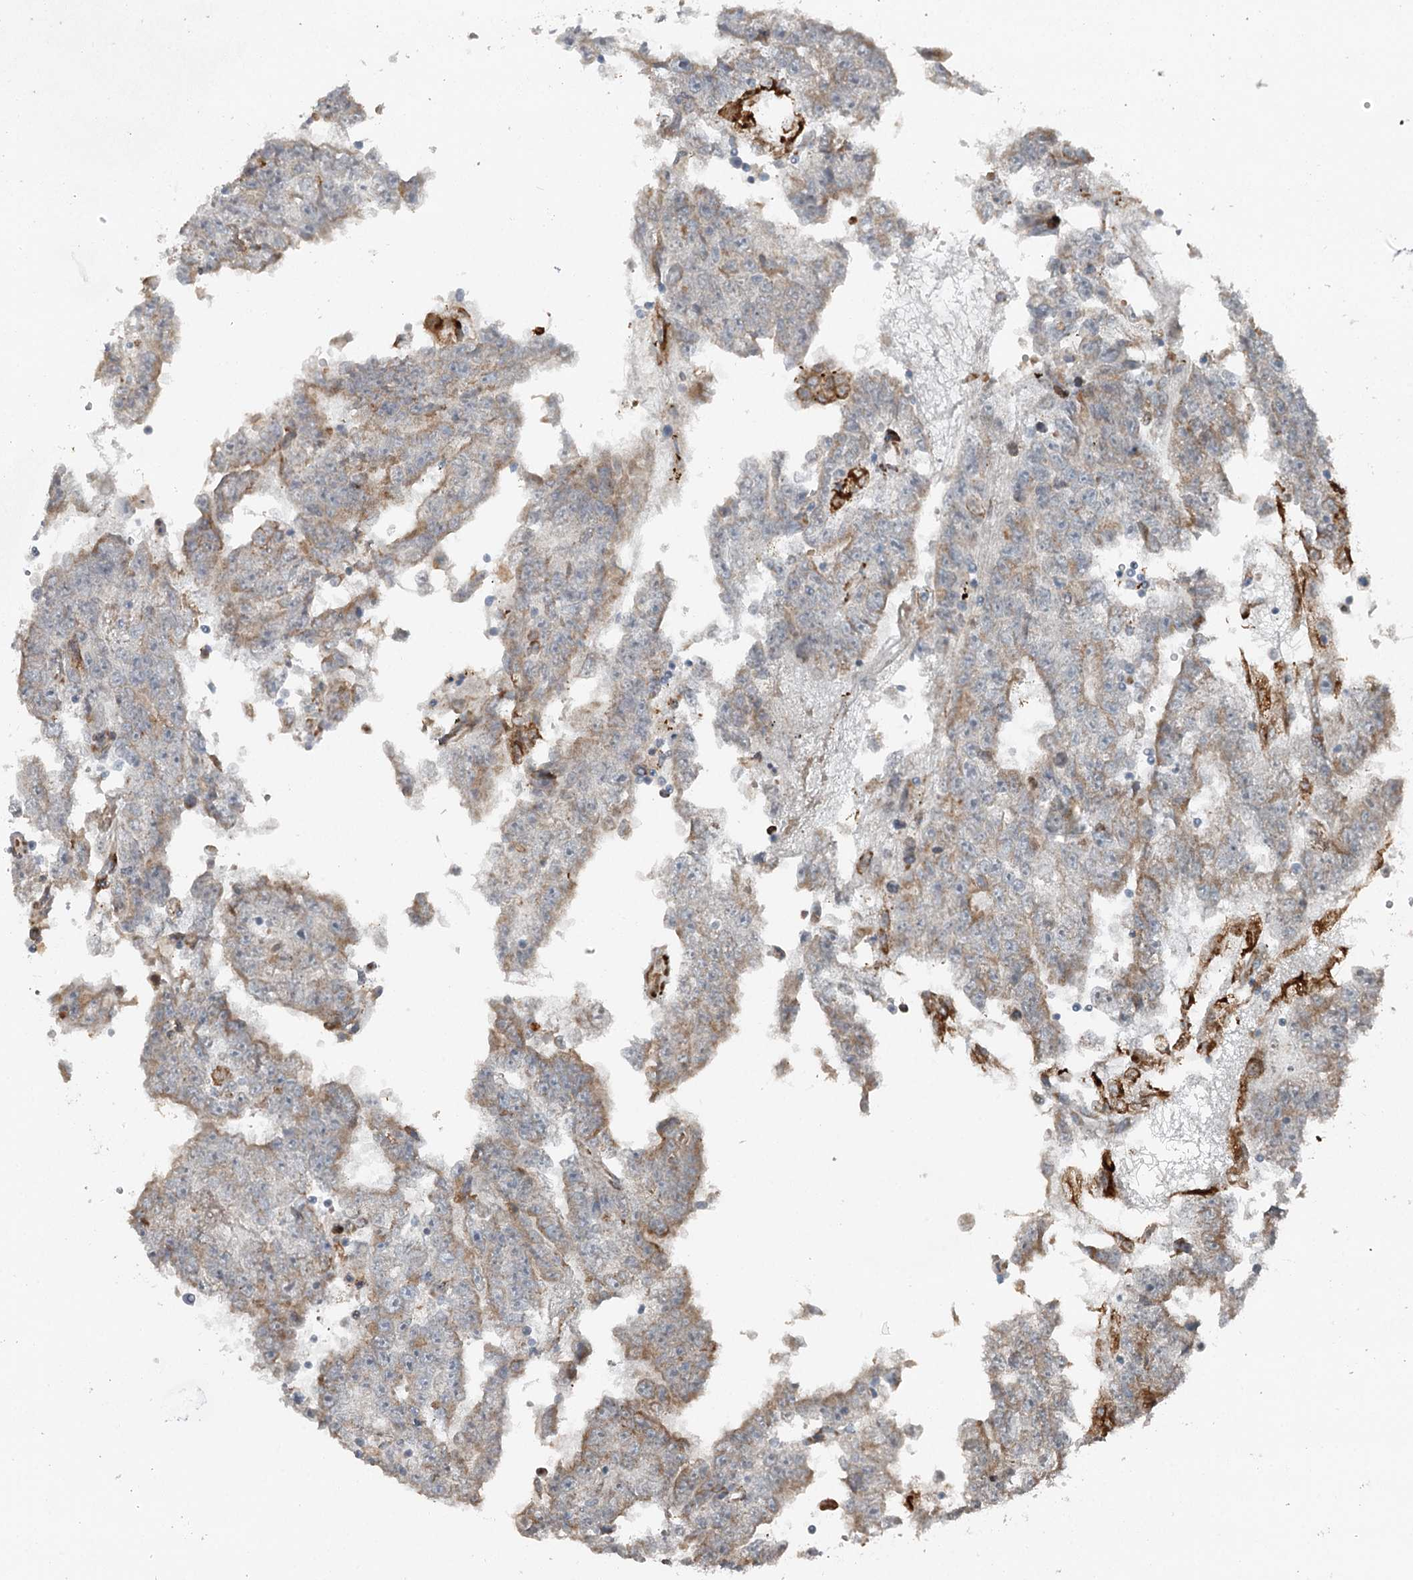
{"staining": {"intensity": "weak", "quantity": "25%-75%", "location": "cytoplasmic/membranous"}, "tissue": "testis cancer", "cell_type": "Tumor cells", "image_type": "cancer", "snomed": [{"axis": "morphology", "description": "Carcinoma, Embryonal, NOS"}, {"axis": "topography", "description": "Testis"}], "caption": "Protein staining of embryonal carcinoma (testis) tissue displays weak cytoplasmic/membranous staining in approximately 25%-75% of tumor cells.", "gene": "RASSF8", "patient": {"sex": "male", "age": 25}}